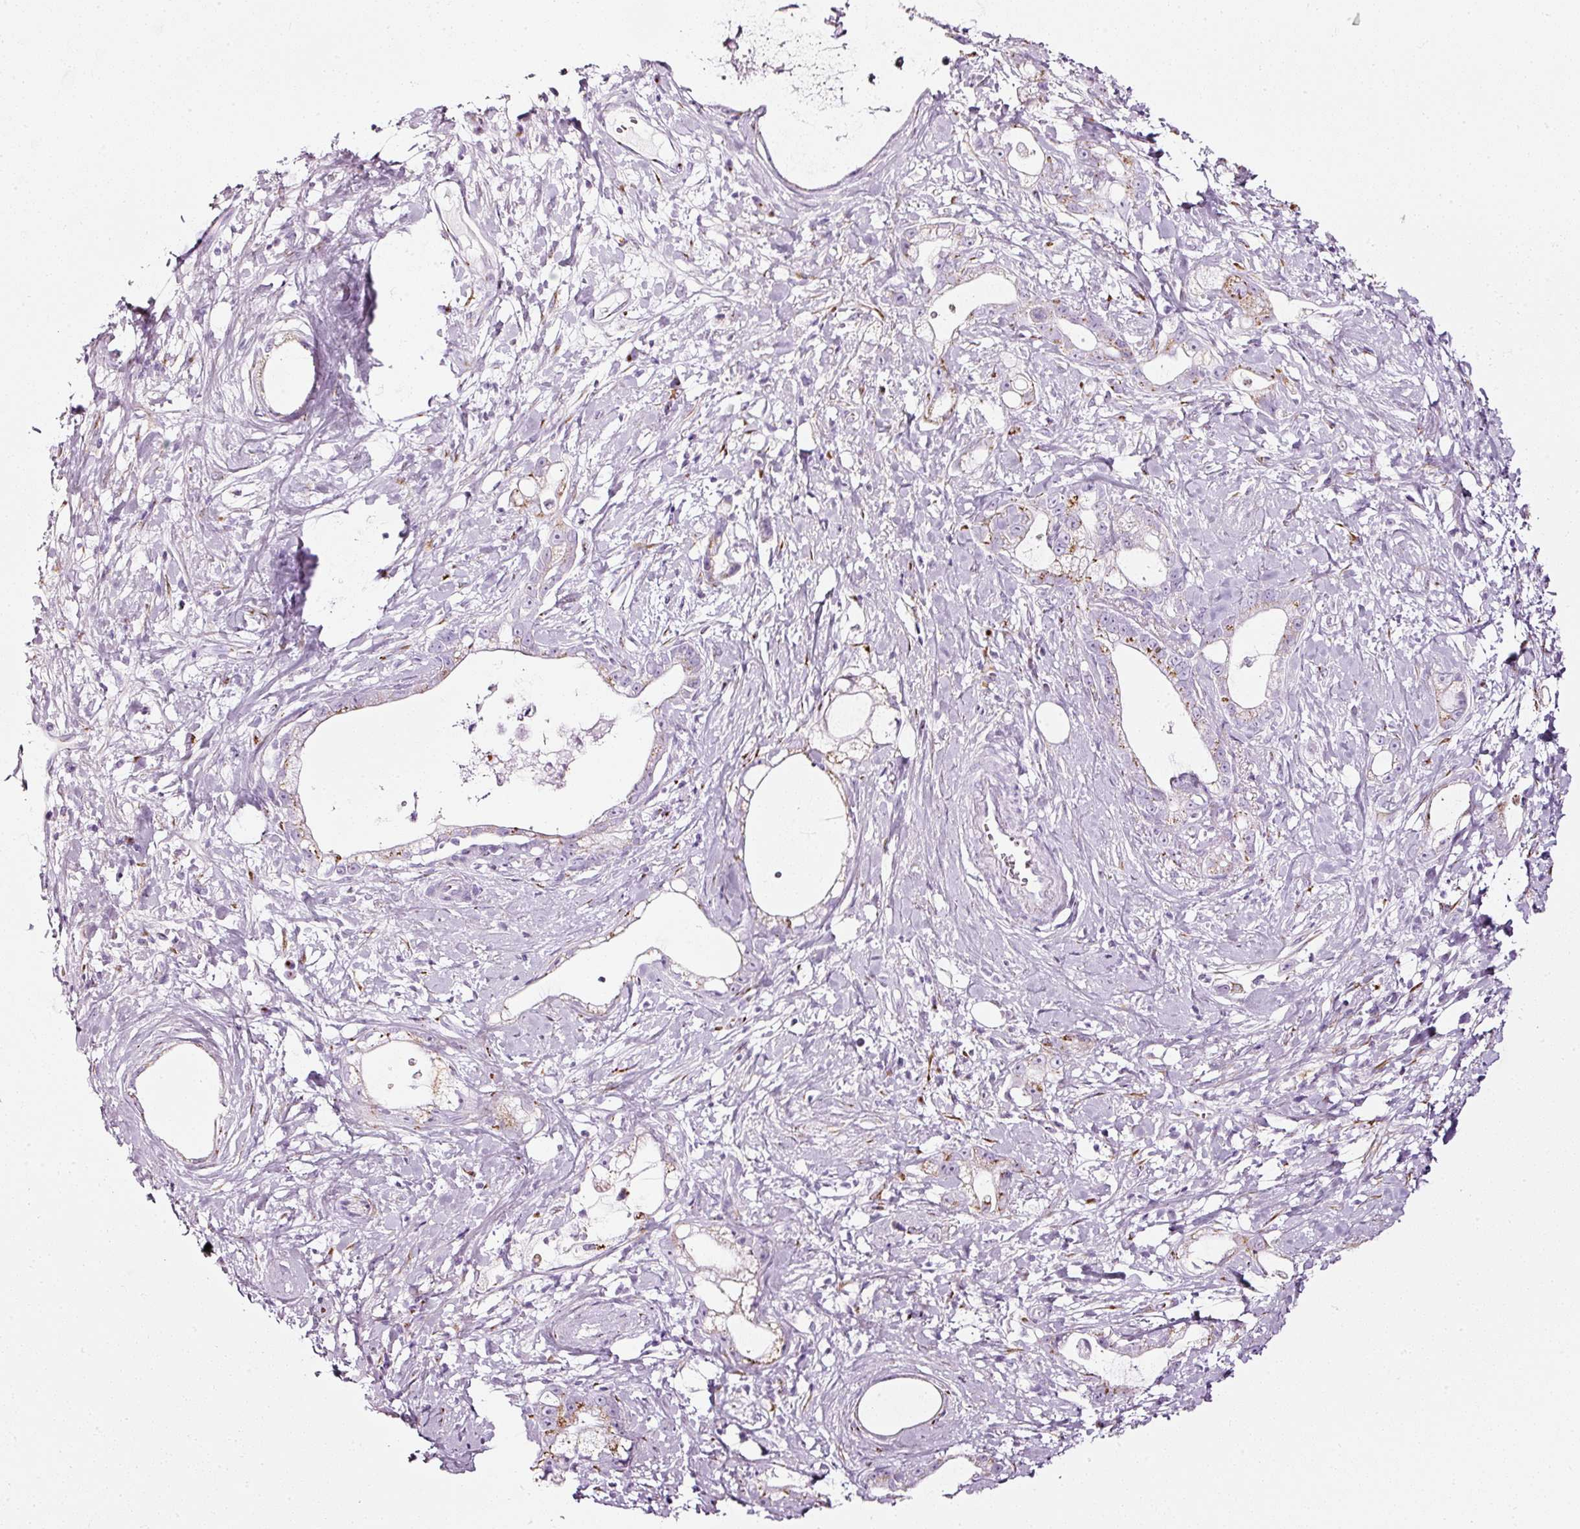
{"staining": {"intensity": "moderate", "quantity": "<25%", "location": "cytoplasmic/membranous"}, "tissue": "stomach cancer", "cell_type": "Tumor cells", "image_type": "cancer", "snomed": [{"axis": "morphology", "description": "Adenocarcinoma, NOS"}, {"axis": "topography", "description": "Stomach"}], "caption": "The immunohistochemical stain highlights moderate cytoplasmic/membranous positivity in tumor cells of stomach cancer tissue. (IHC, brightfield microscopy, high magnification).", "gene": "SDF4", "patient": {"sex": "male", "age": 55}}